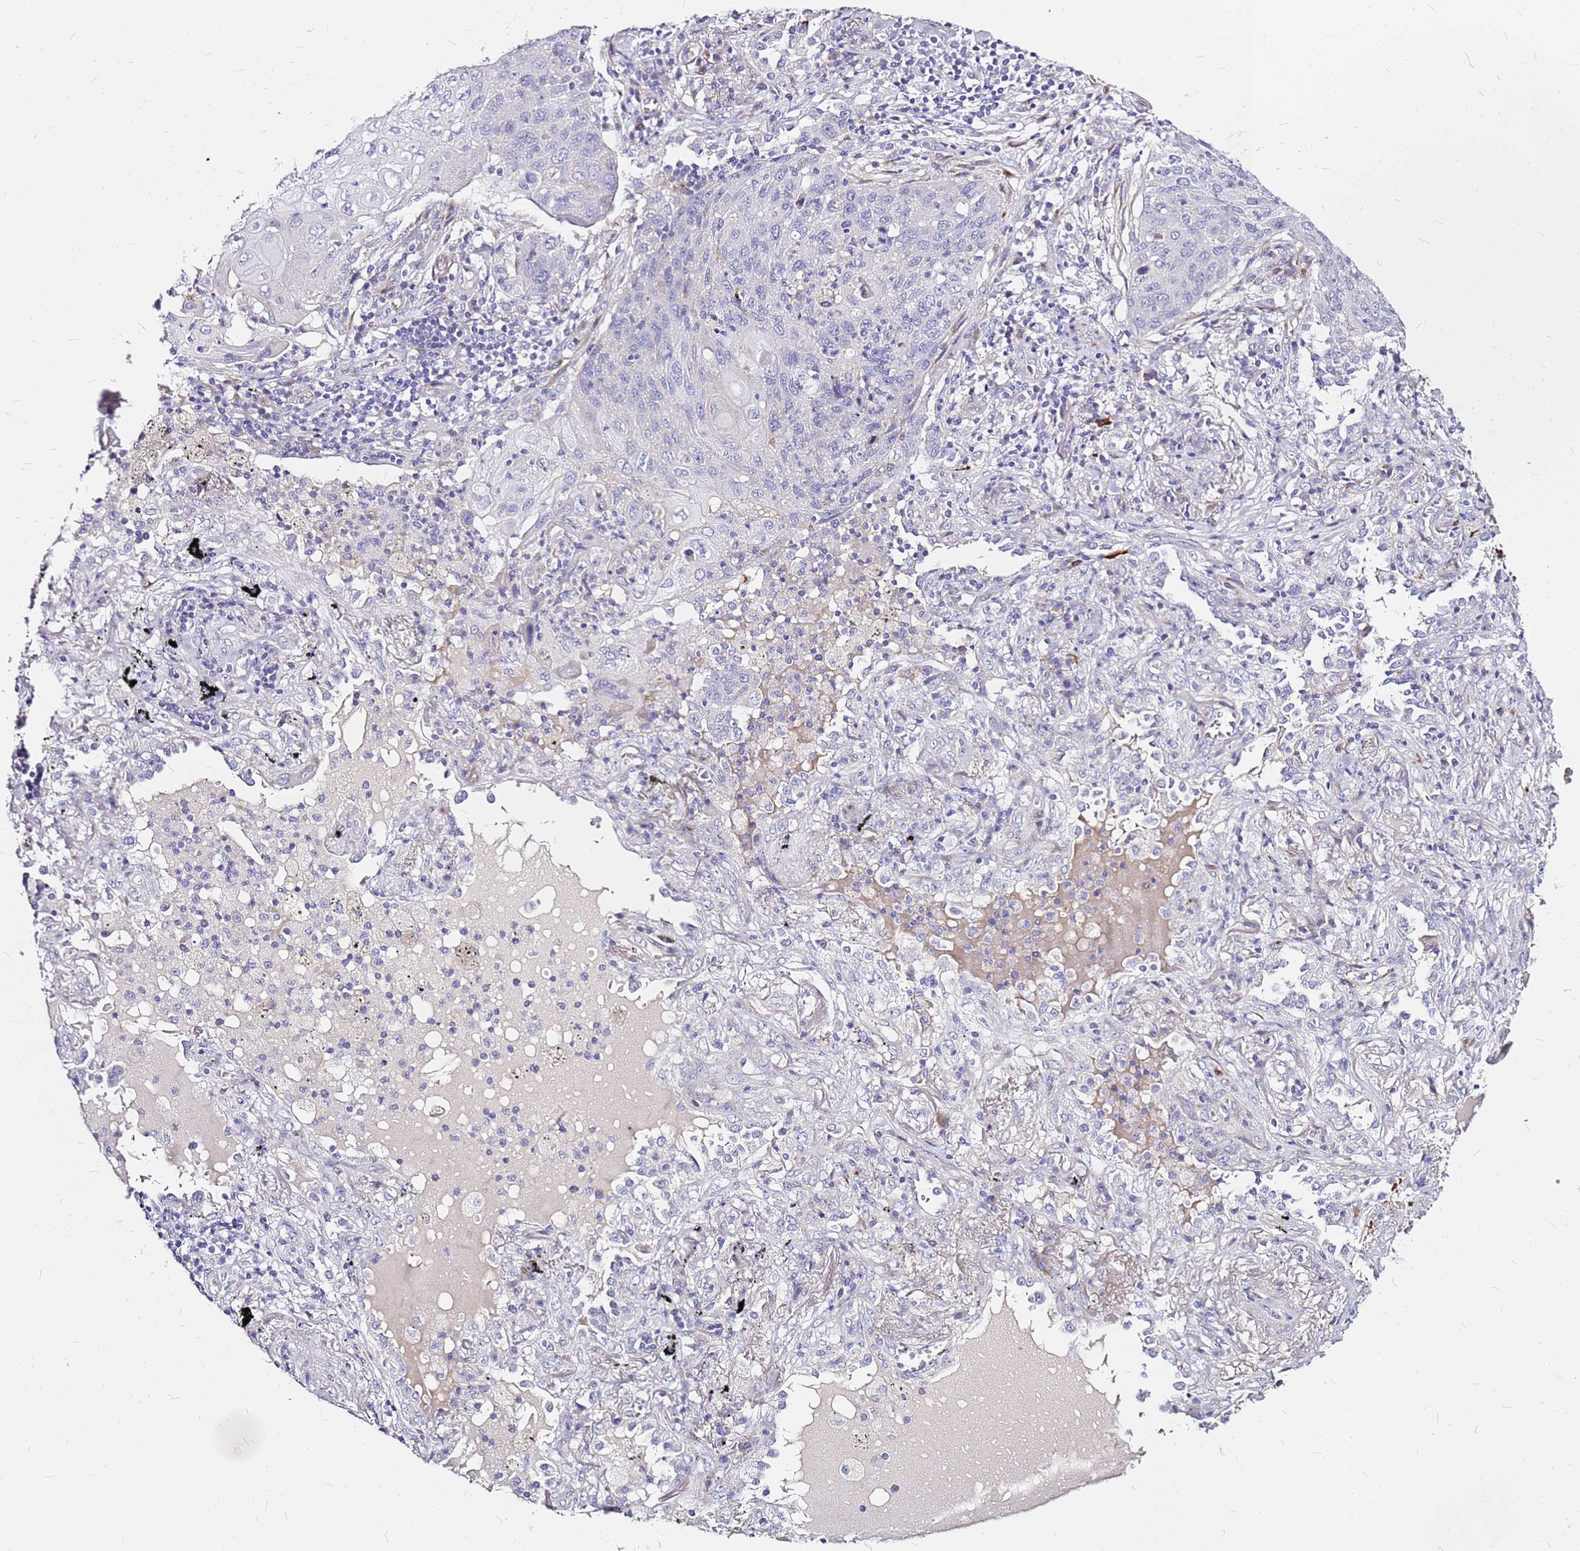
{"staining": {"intensity": "negative", "quantity": "none", "location": "none"}, "tissue": "lung cancer", "cell_type": "Tumor cells", "image_type": "cancer", "snomed": [{"axis": "morphology", "description": "Squamous cell carcinoma, NOS"}, {"axis": "topography", "description": "Lung"}], "caption": "A photomicrograph of human lung cancer is negative for staining in tumor cells. (Immunohistochemistry (ihc), brightfield microscopy, high magnification).", "gene": "CASD1", "patient": {"sex": "female", "age": 63}}